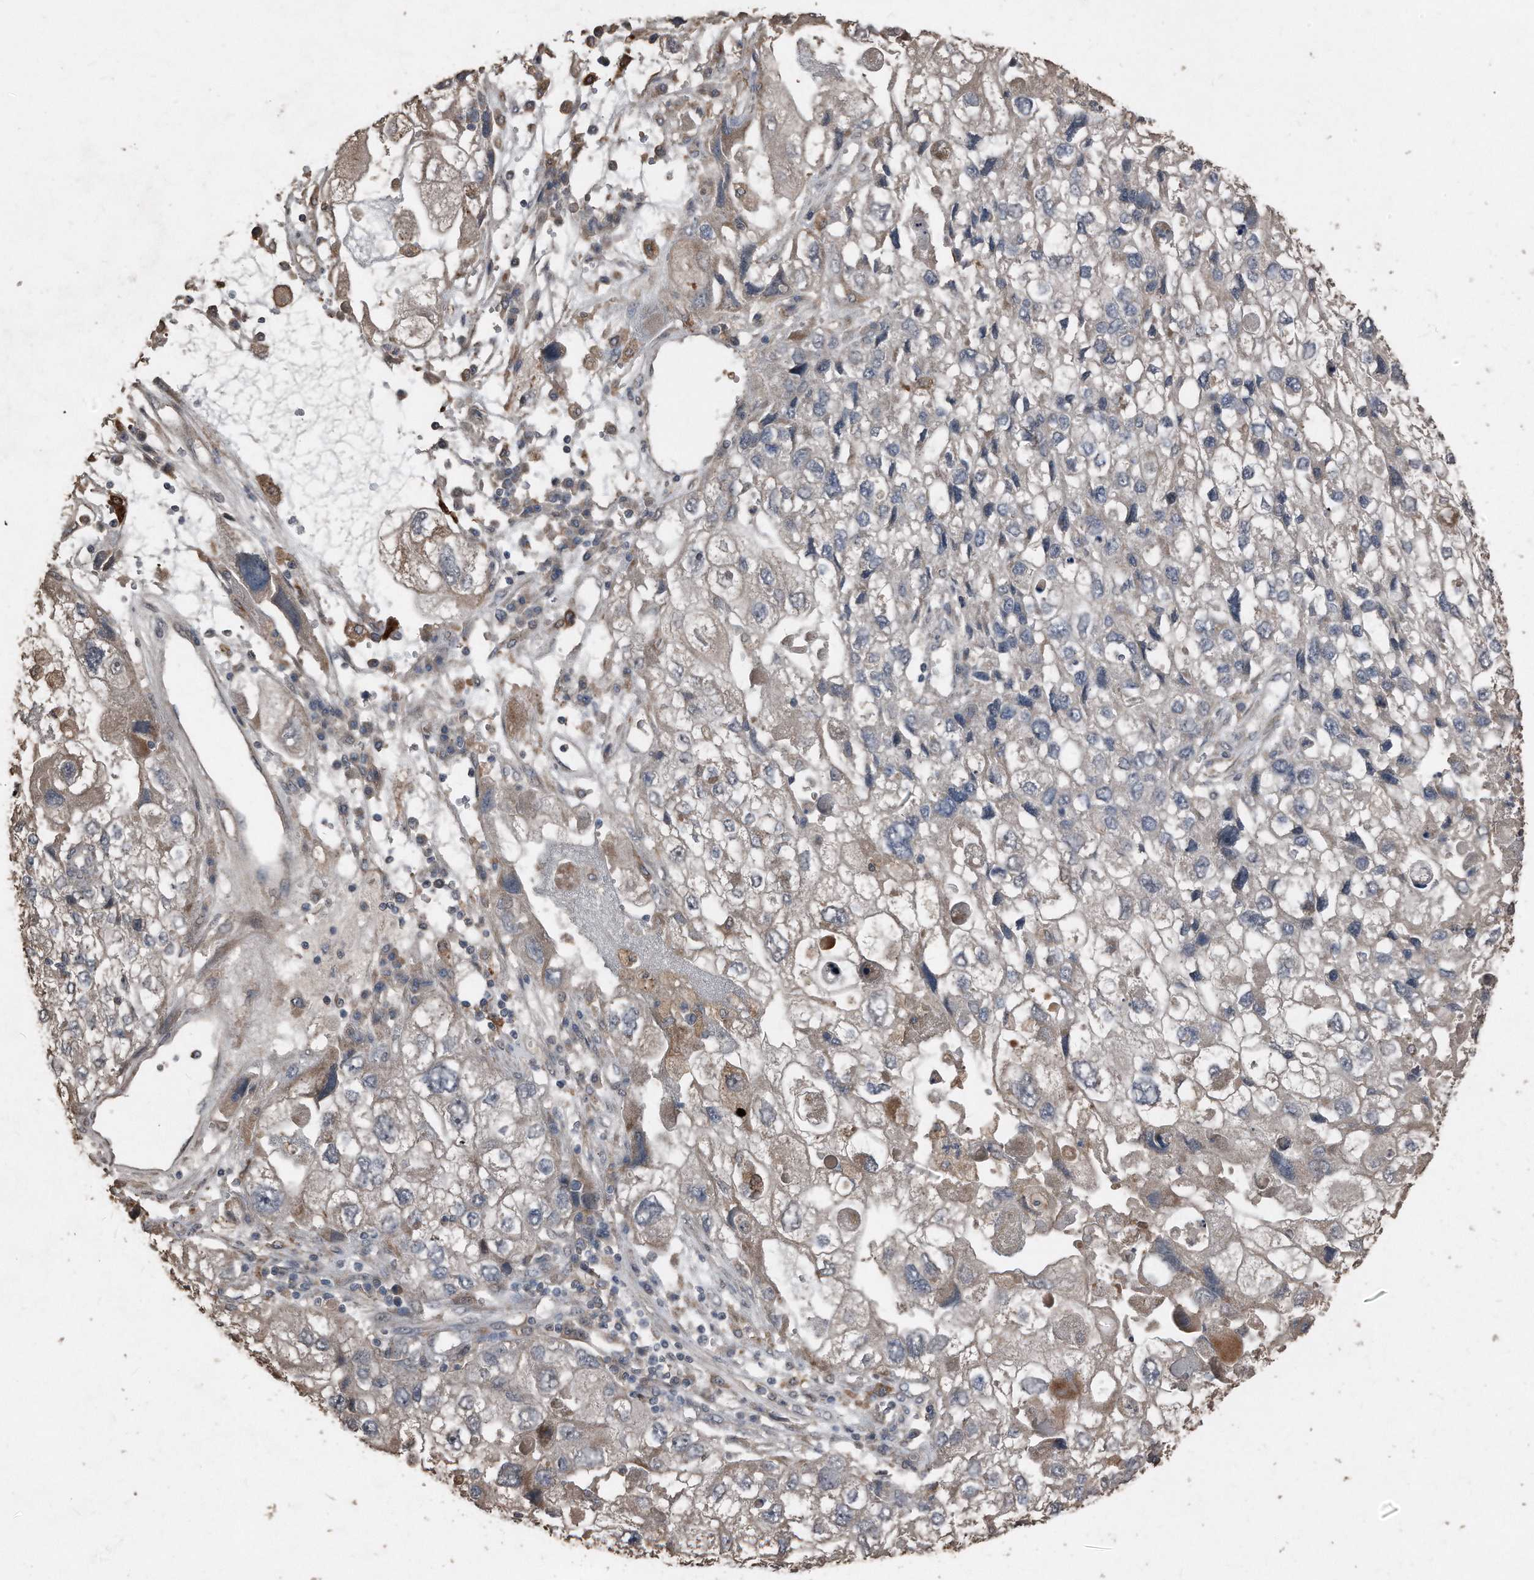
{"staining": {"intensity": "negative", "quantity": "none", "location": "none"}, "tissue": "endometrial cancer", "cell_type": "Tumor cells", "image_type": "cancer", "snomed": [{"axis": "morphology", "description": "Adenocarcinoma, NOS"}, {"axis": "topography", "description": "Endometrium"}], "caption": "Tumor cells are negative for protein expression in human endometrial adenocarcinoma.", "gene": "ANKRD10", "patient": {"sex": "female", "age": 49}}